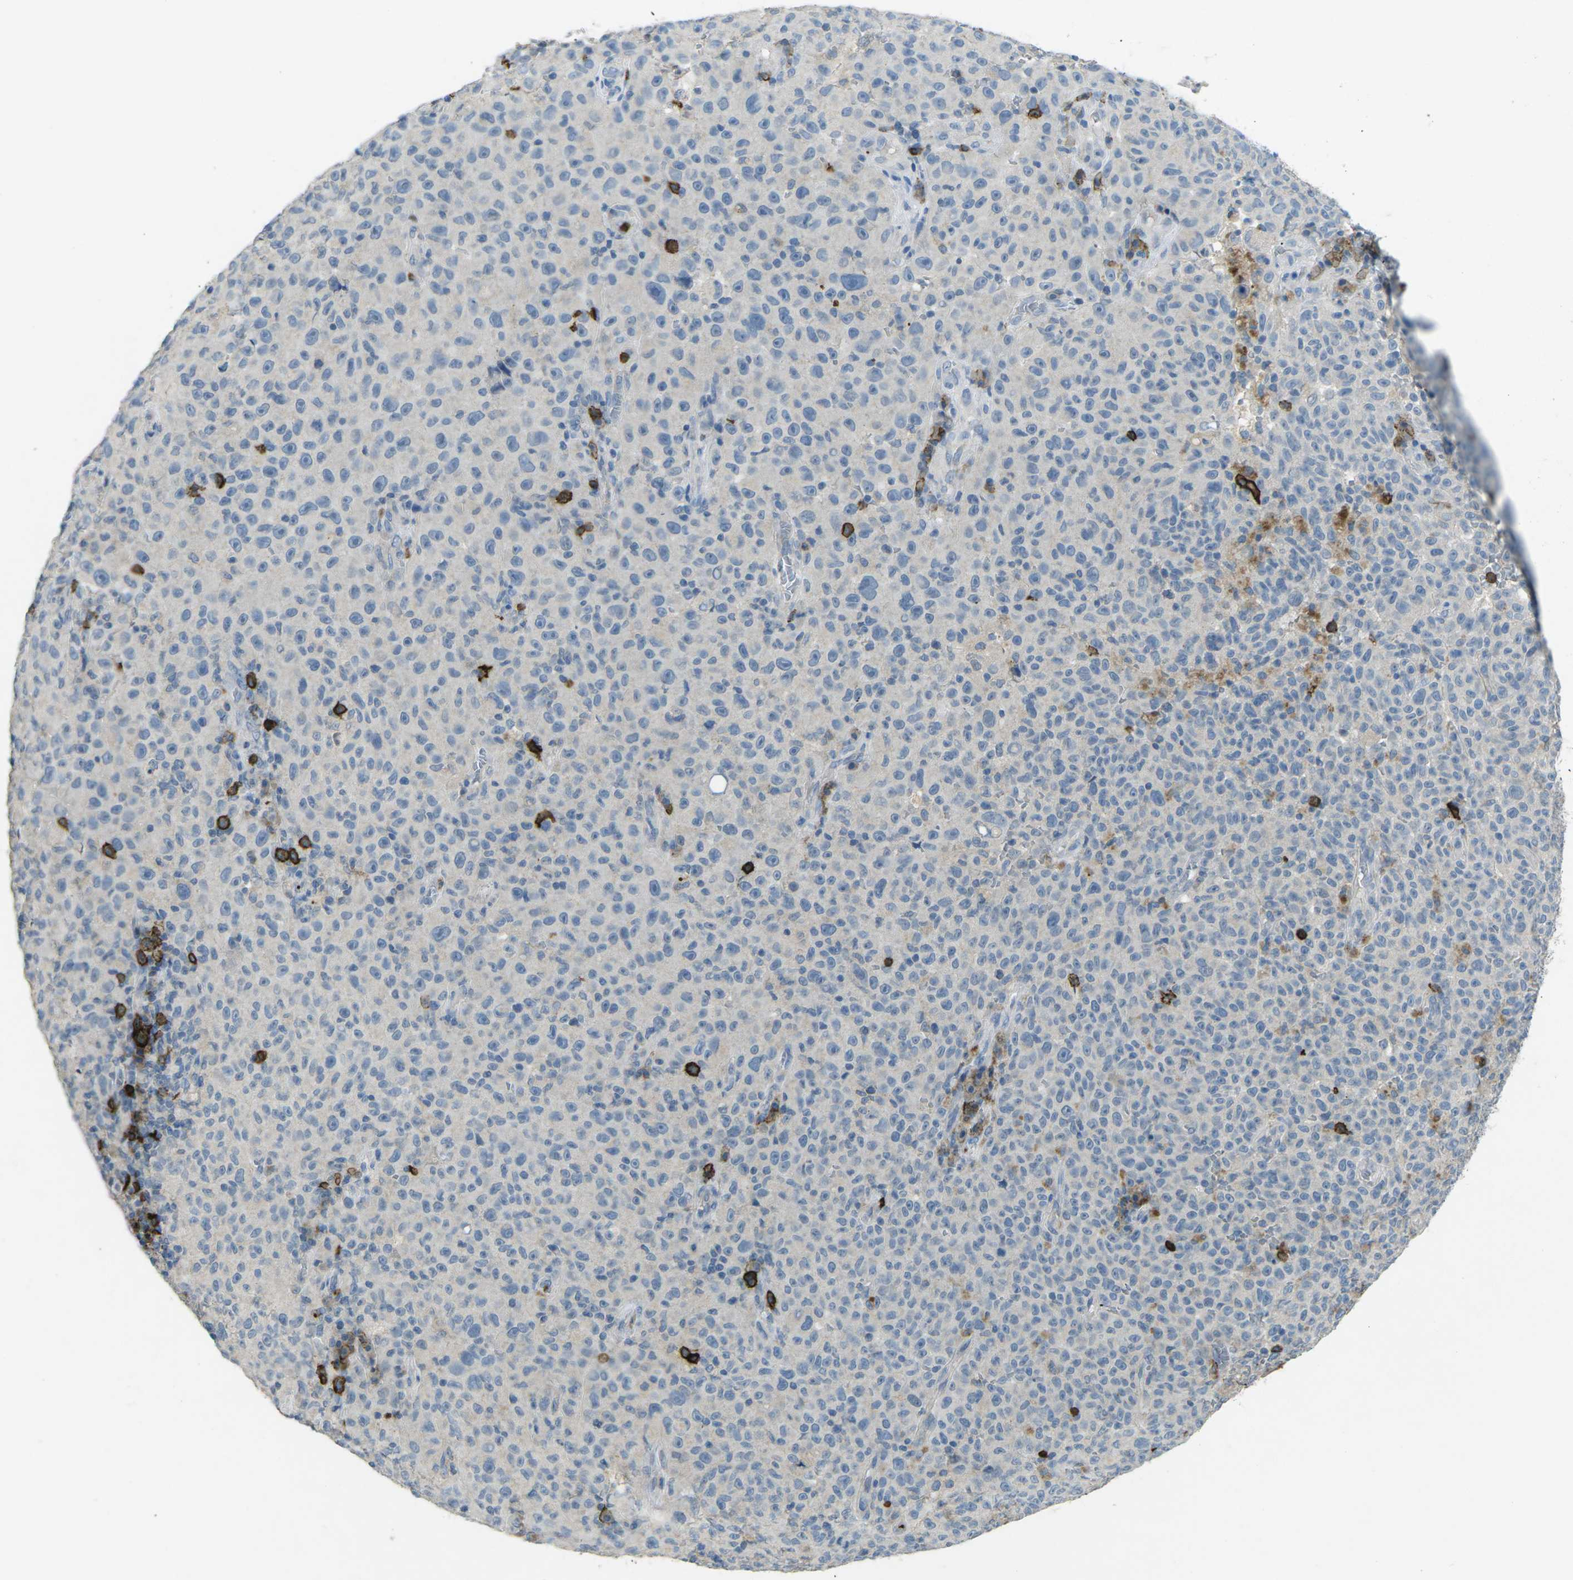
{"staining": {"intensity": "negative", "quantity": "none", "location": "none"}, "tissue": "melanoma", "cell_type": "Tumor cells", "image_type": "cancer", "snomed": [{"axis": "morphology", "description": "Malignant melanoma, NOS"}, {"axis": "topography", "description": "Skin"}], "caption": "A photomicrograph of malignant melanoma stained for a protein demonstrates no brown staining in tumor cells.", "gene": "CD19", "patient": {"sex": "female", "age": 82}}